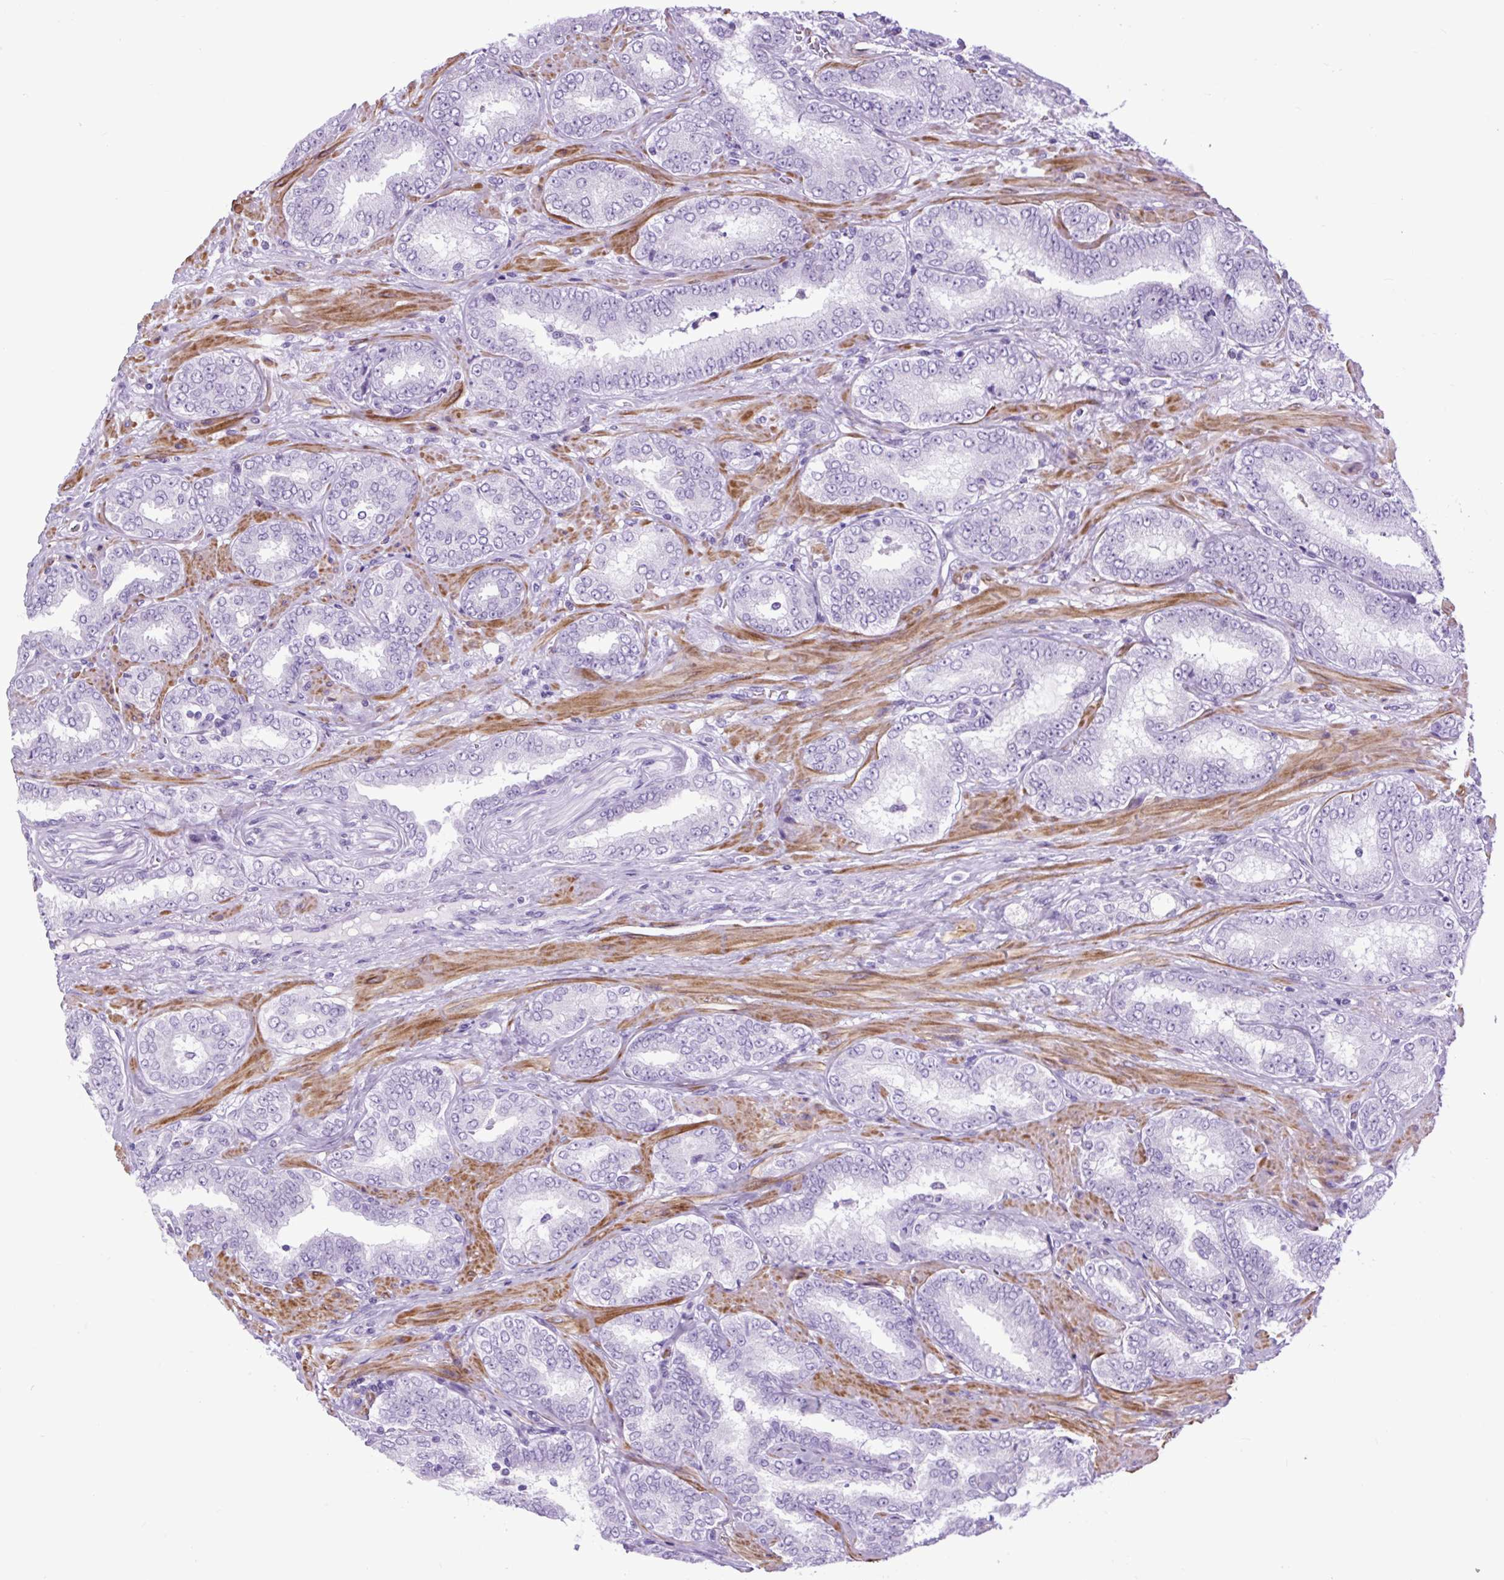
{"staining": {"intensity": "negative", "quantity": "none", "location": "none"}, "tissue": "prostate cancer", "cell_type": "Tumor cells", "image_type": "cancer", "snomed": [{"axis": "morphology", "description": "Adenocarcinoma, High grade"}, {"axis": "topography", "description": "Prostate"}], "caption": "Human adenocarcinoma (high-grade) (prostate) stained for a protein using immunohistochemistry (IHC) demonstrates no positivity in tumor cells.", "gene": "DPP6", "patient": {"sex": "male", "age": 72}}